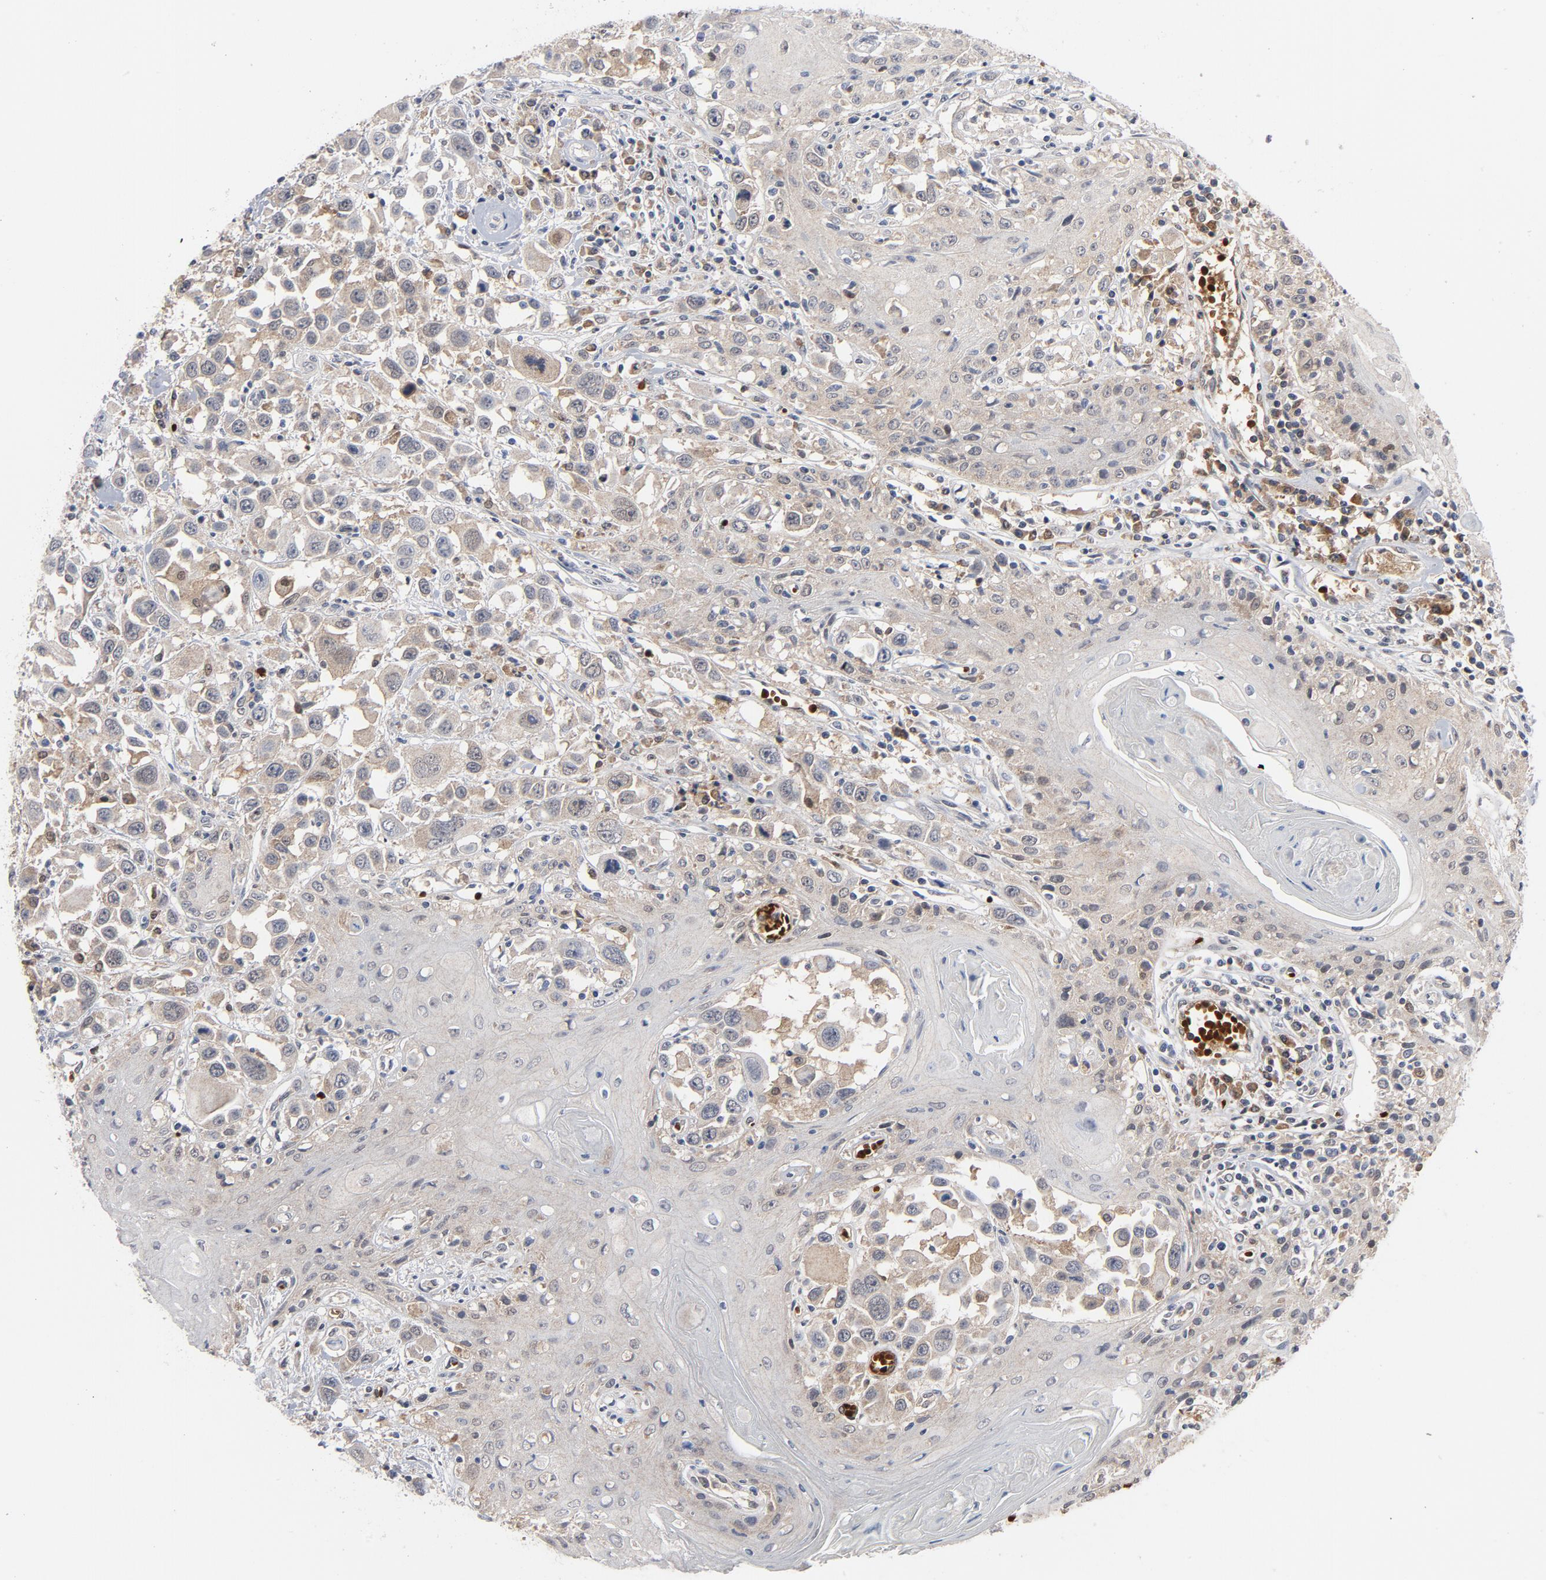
{"staining": {"intensity": "weak", "quantity": ">75%", "location": "cytoplasmic/membranous"}, "tissue": "head and neck cancer", "cell_type": "Tumor cells", "image_type": "cancer", "snomed": [{"axis": "morphology", "description": "Squamous cell carcinoma, NOS"}, {"axis": "topography", "description": "Oral tissue"}, {"axis": "topography", "description": "Head-Neck"}], "caption": "Head and neck squamous cell carcinoma stained with IHC reveals weak cytoplasmic/membranous staining in approximately >75% of tumor cells.", "gene": "PRDX1", "patient": {"sex": "female", "age": 76}}